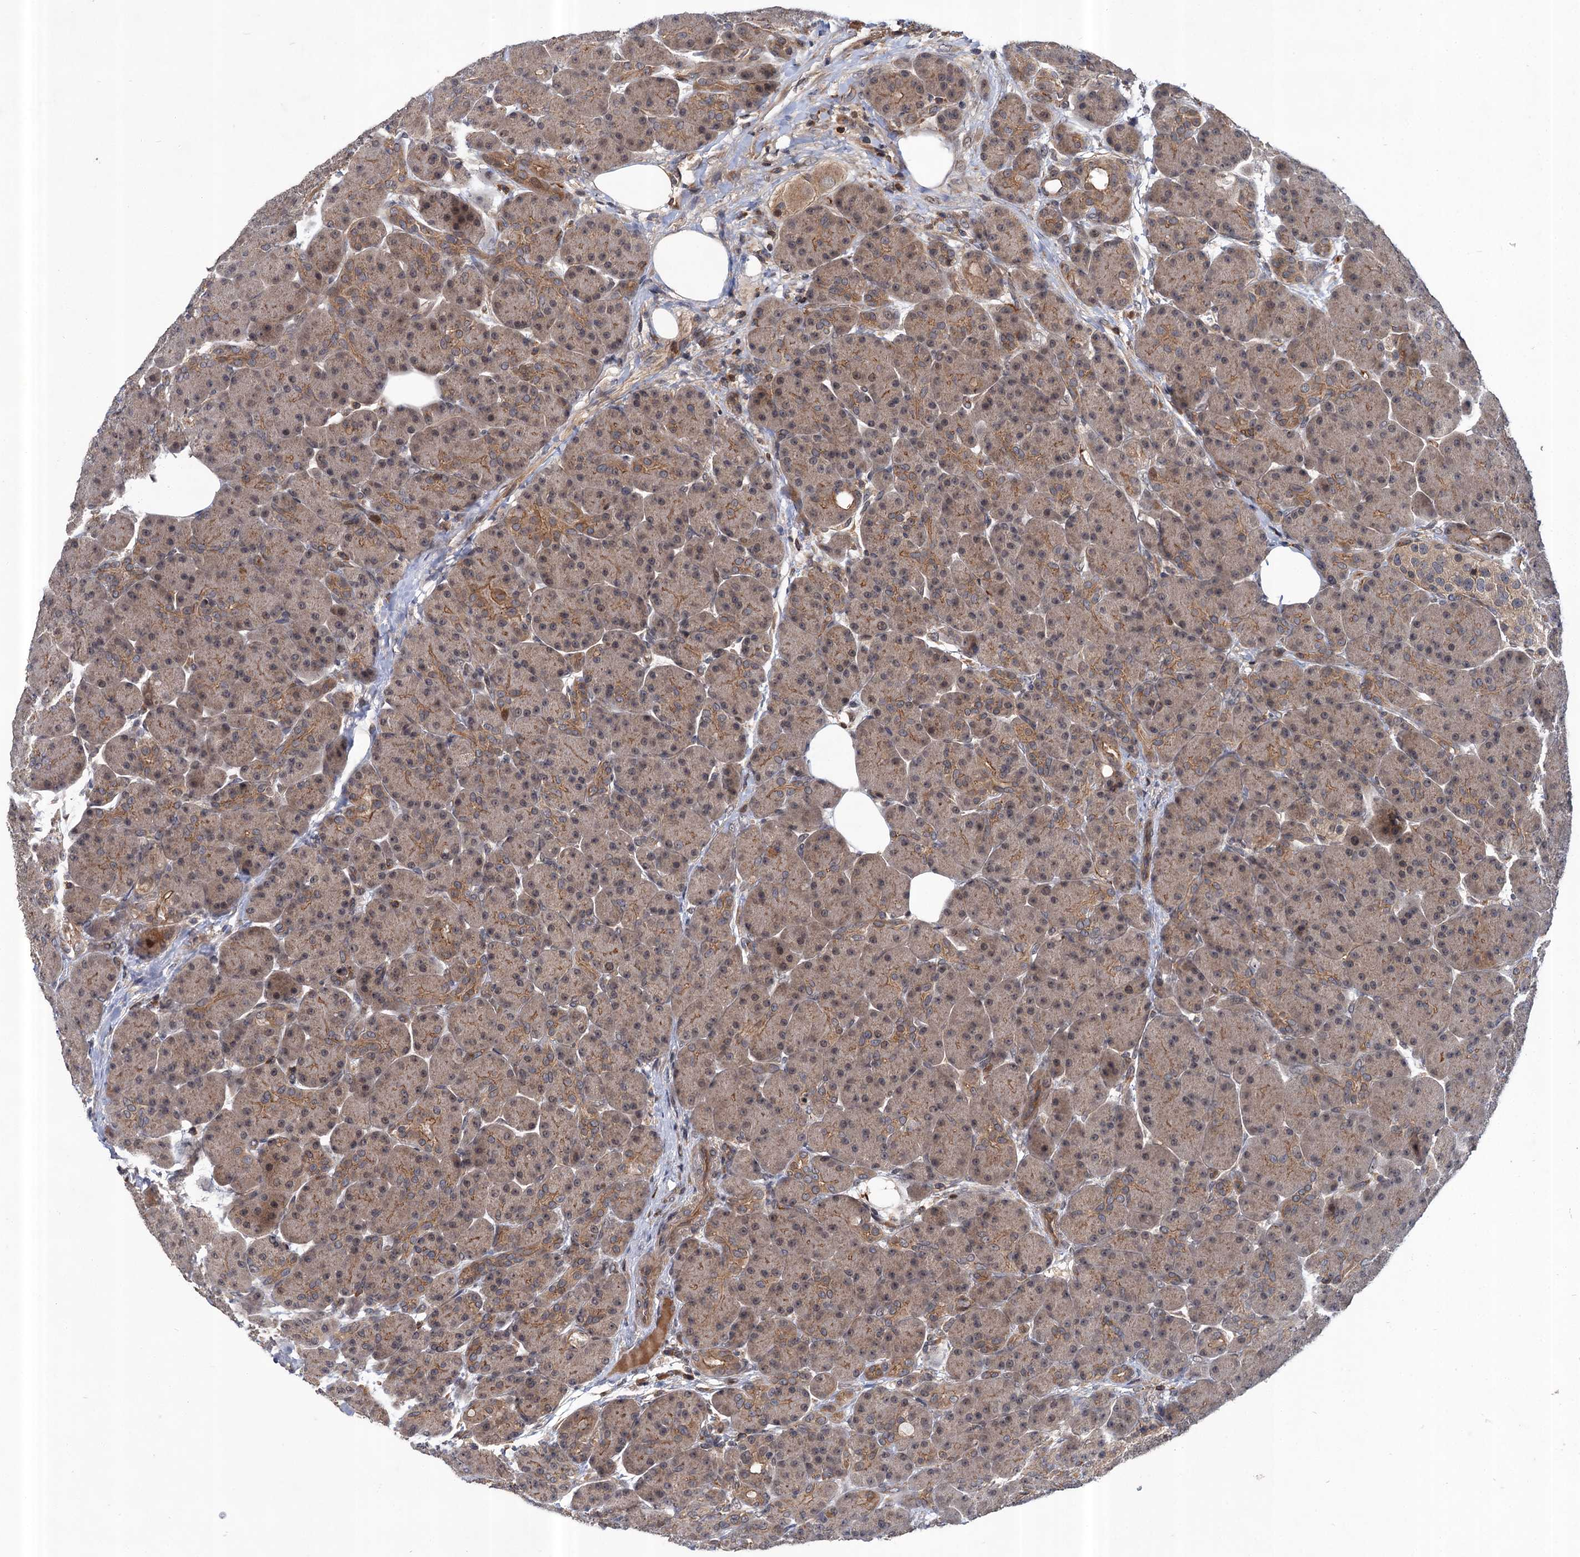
{"staining": {"intensity": "moderate", "quantity": ">75%", "location": "cytoplasmic/membranous,nuclear"}, "tissue": "pancreas", "cell_type": "Exocrine glandular cells", "image_type": "normal", "snomed": [{"axis": "morphology", "description": "Normal tissue, NOS"}, {"axis": "topography", "description": "Pancreas"}], "caption": "This photomicrograph displays immunohistochemistry (IHC) staining of normal human pancreas, with medium moderate cytoplasmic/membranous,nuclear expression in about >75% of exocrine glandular cells.", "gene": "ABLIM1", "patient": {"sex": "male", "age": 63}}